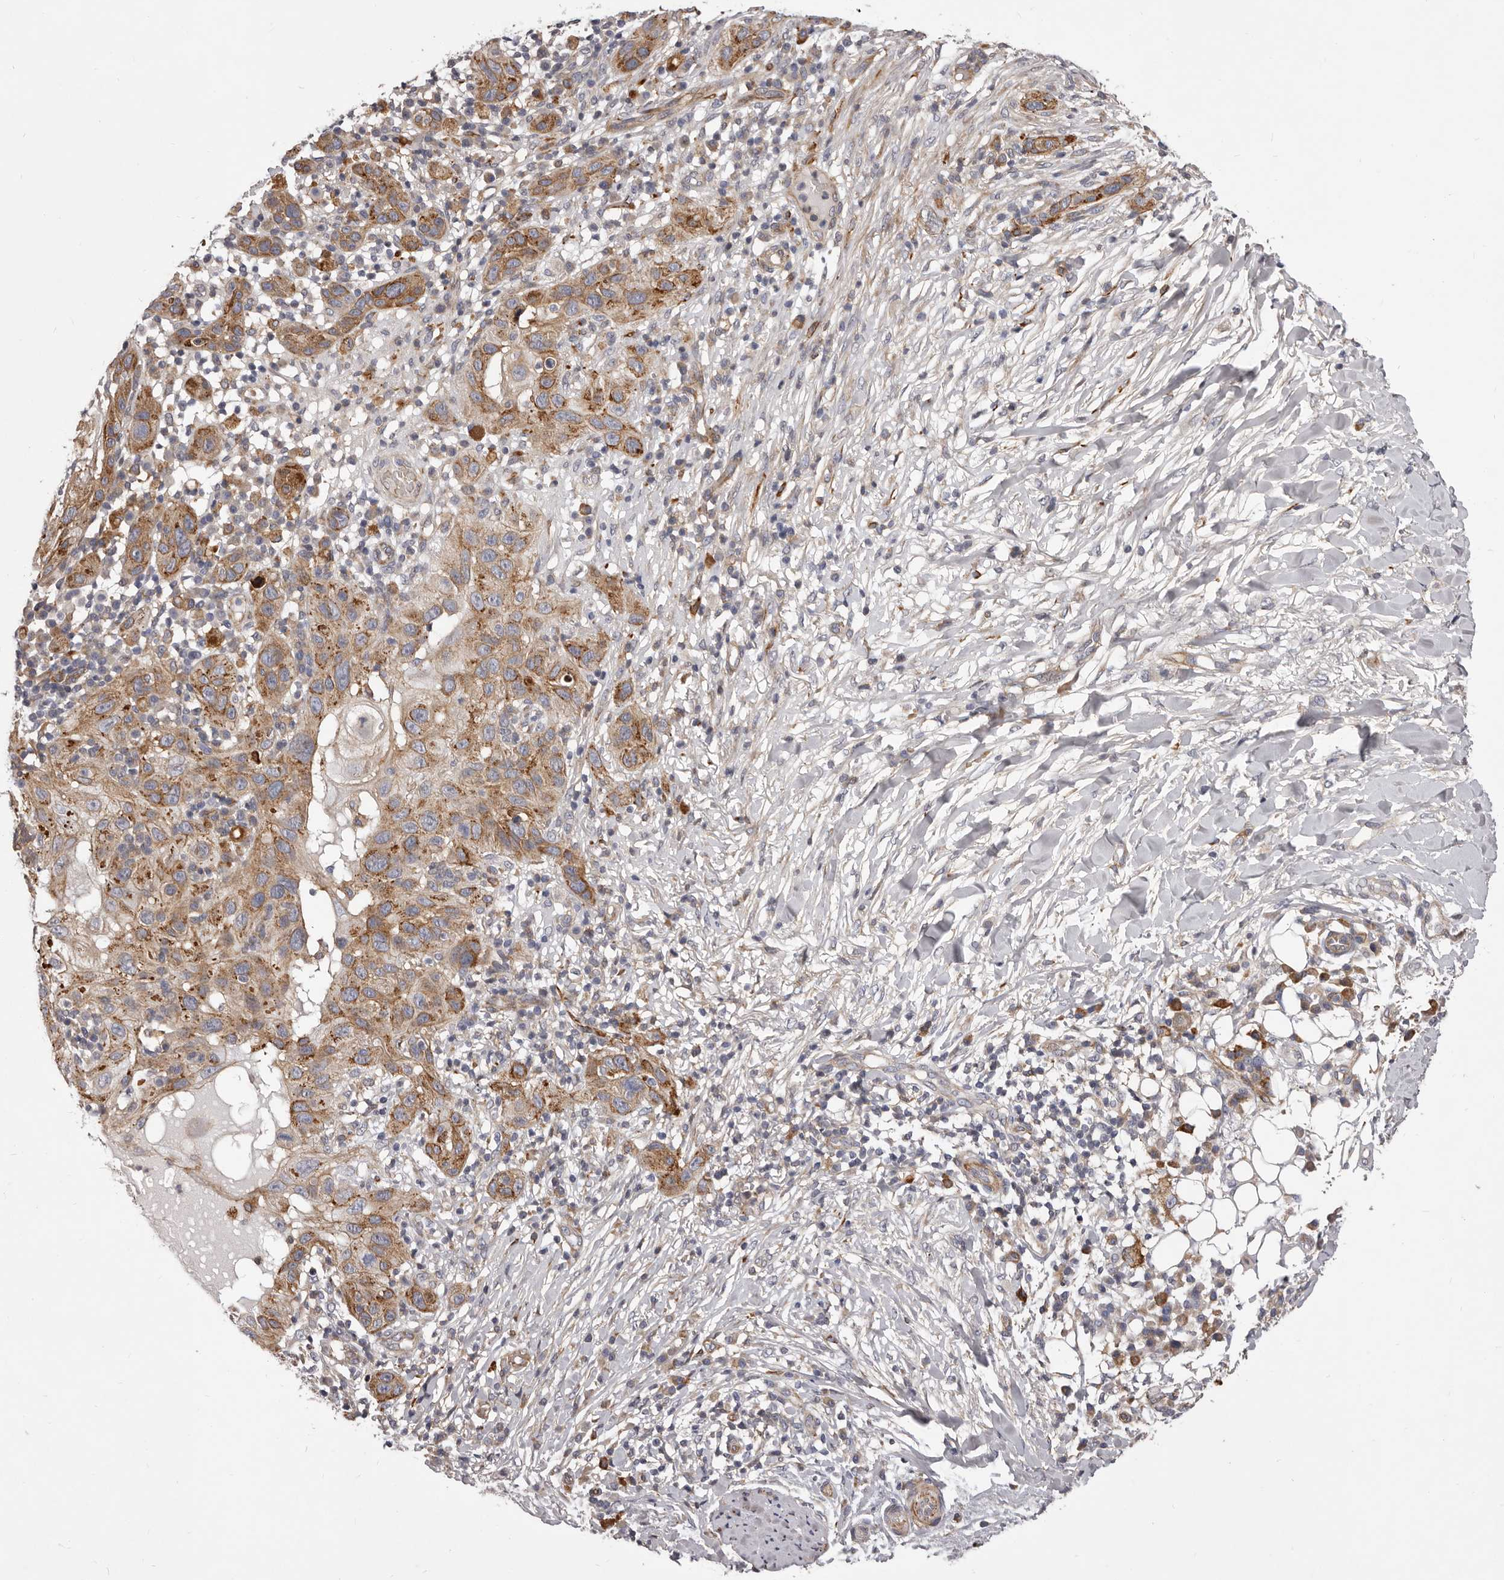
{"staining": {"intensity": "moderate", "quantity": ">75%", "location": "cytoplasmic/membranous"}, "tissue": "skin cancer", "cell_type": "Tumor cells", "image_type": "cancer", "snomed": [{"axis": "morphology", "description": "Normal tissue, NOS"}, {"axis": "morphology", "description": "Squamous cell carcinoma, NOS"}, {"axis": "topography", "description": "Skin"}], "caption": "Tumor cells display moderate cytoplasmic/membranous expression in approximately >75% of cells in skin cancer (squamous cell carcinoma).", "gene": "ALPK1", "patient": {"sex": "female", "age": 96}}